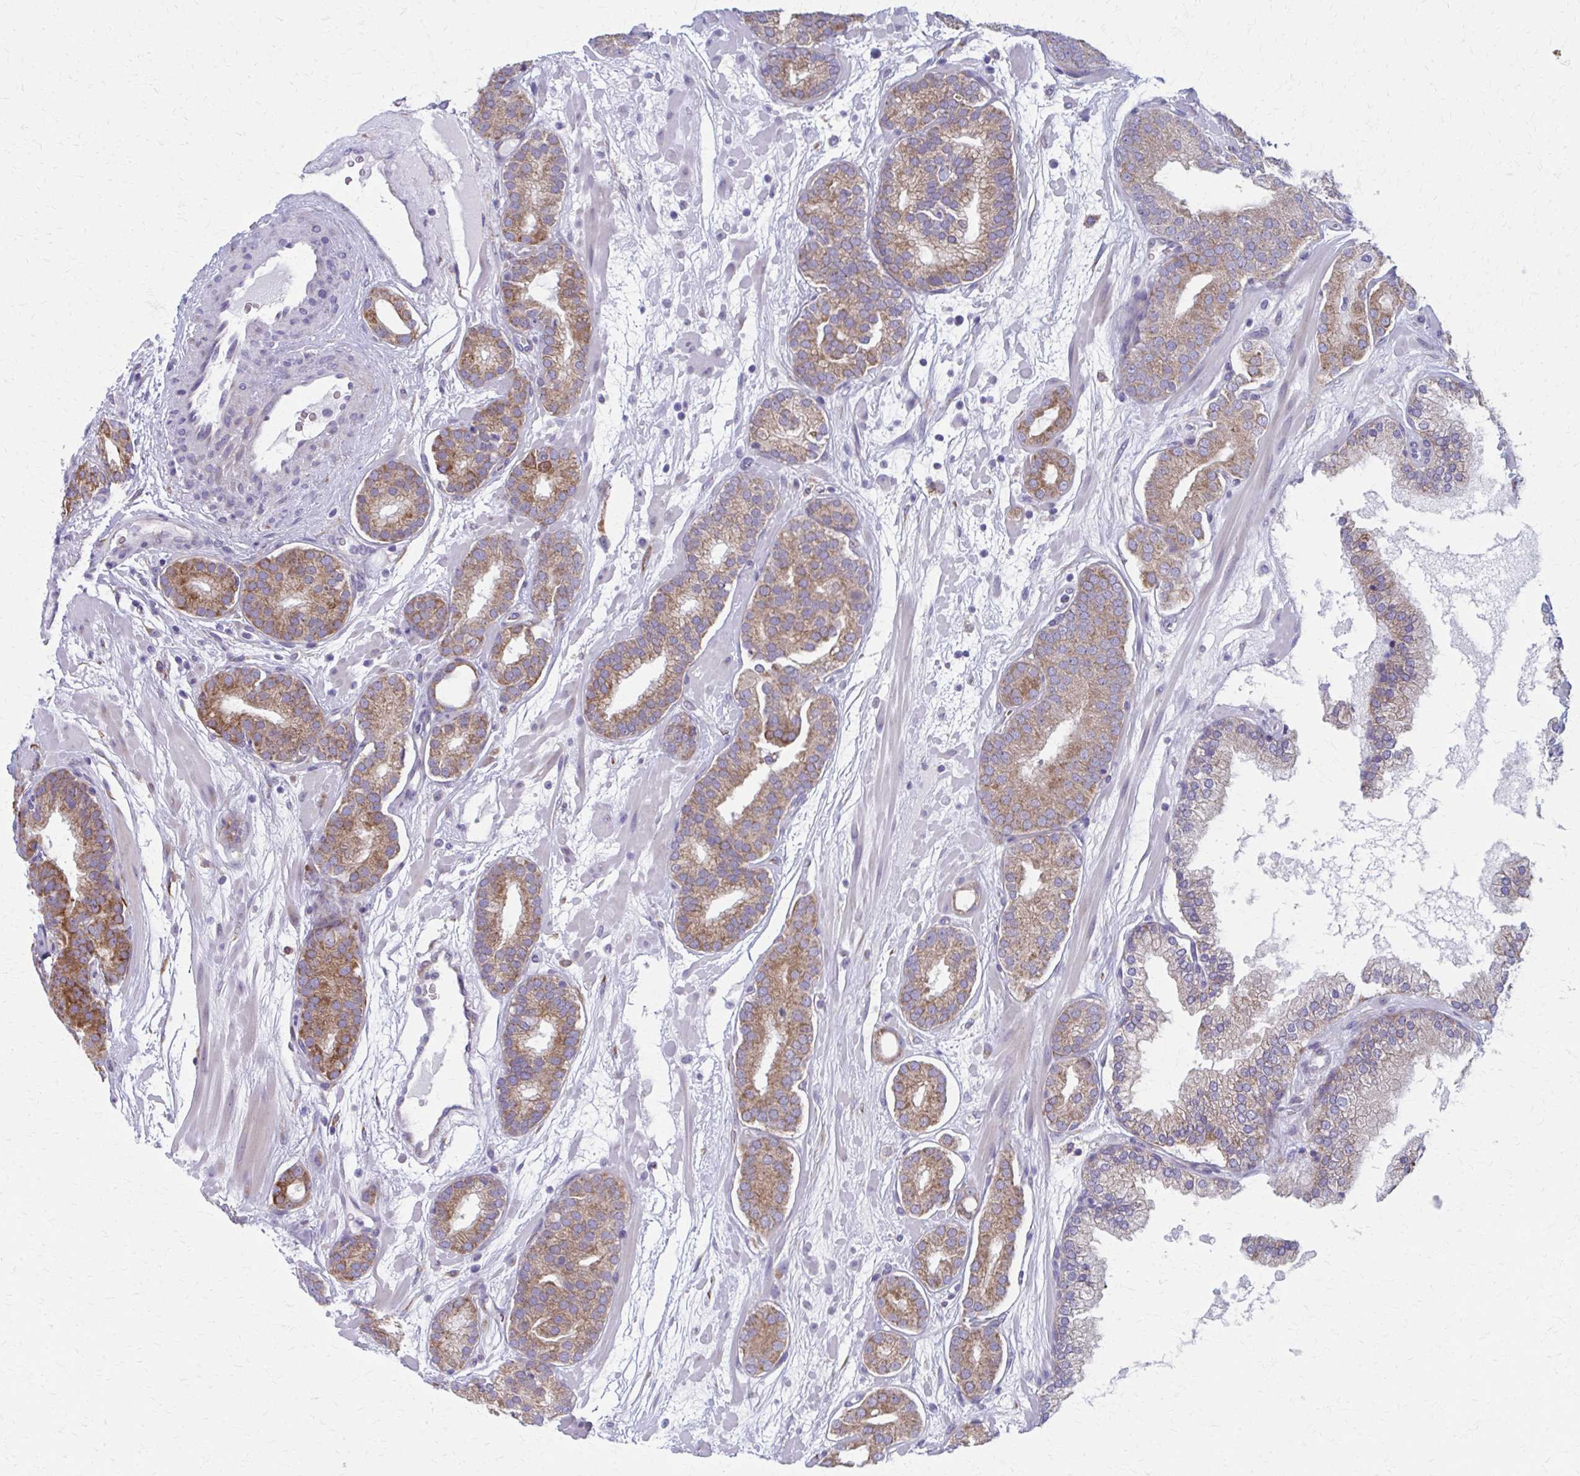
{"staining": {"intensity": "moderate", "quantity": ">75%", "location": "cytoplasmic/membranous"}, "tissue": "prostate cancer", "cell_type": "Tumor cells", "image_type": "cancer", "snomed": [{"axis": "morphology", "description": "Adenocarcinoma, High grade"}, {"axis": "topography", "description": "Prostate"}], "caption": "Immunohistochemical staining of adenocarcinoma (high-grade) (prostate) demonstrates moderate cytoplasmic/membranous protein staining in approximately >75% of tumor cells. (DAB IHC with brightfield microscopy, high magnification).", "gene": "SPATS2L", "patient": {"sex": "male", "age": 66}}